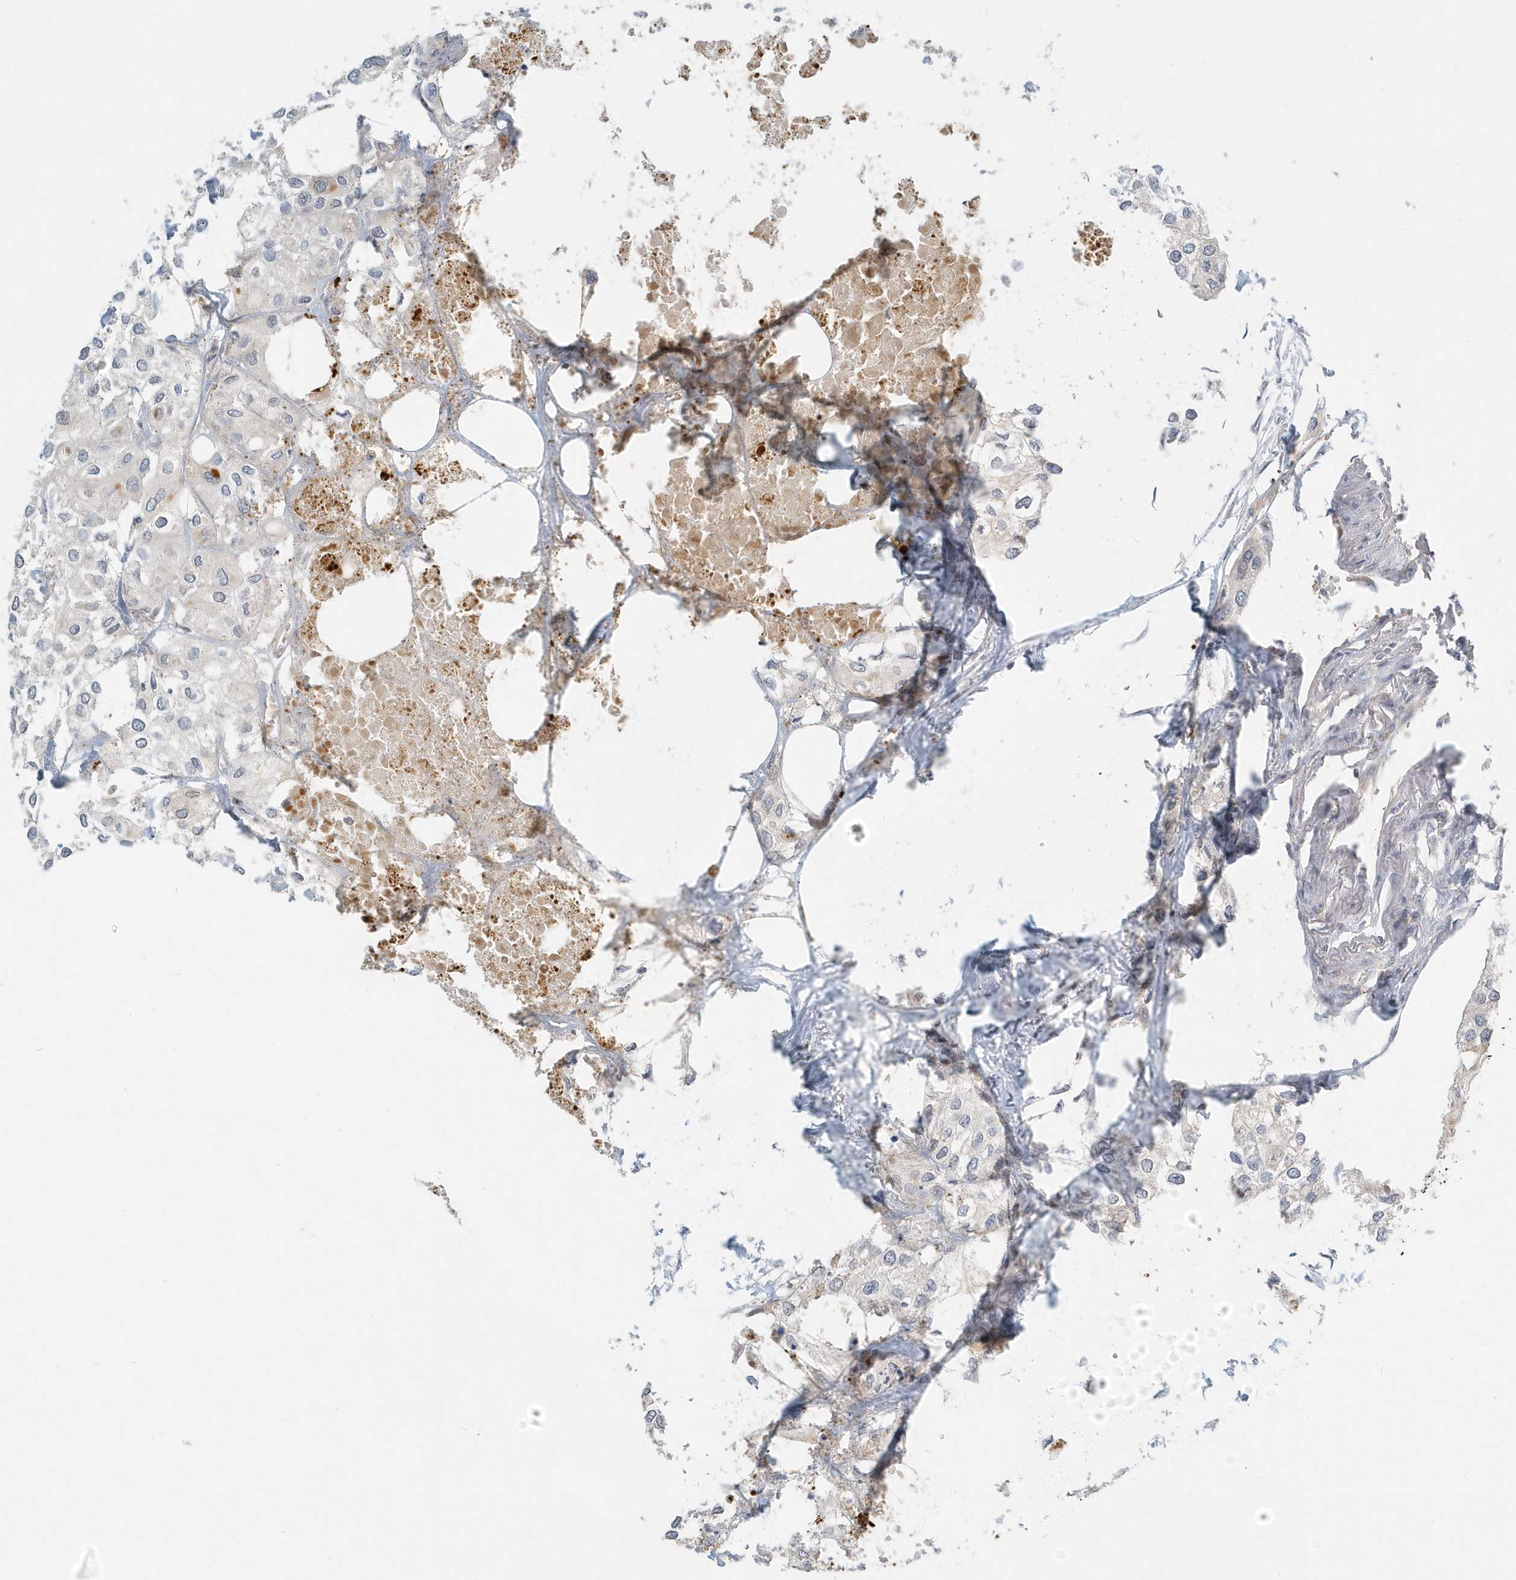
{"staining": {"intensity": "negative", "quantity": "none", "location": "none"}, "tissue": "urothelial cancer", "cell_type": "Tumor cells", "image_type": "cancer", "snomed": [{"axis": "morphology", "description": "Urothelial carcinoma, High grade"}, {"axis": "topography", "description": "Urinary bladder"}], "caption": "DAB (3,3'-diaminobenzidine) immunohistochemical staining of human high-grade urothelial carcinoma demonstrates no significant staining in tumor cells. (IHC, brightfield microscopy, high magnification).", "gene": "NAPB", "patient": {"sex": "male", "age": 64}}